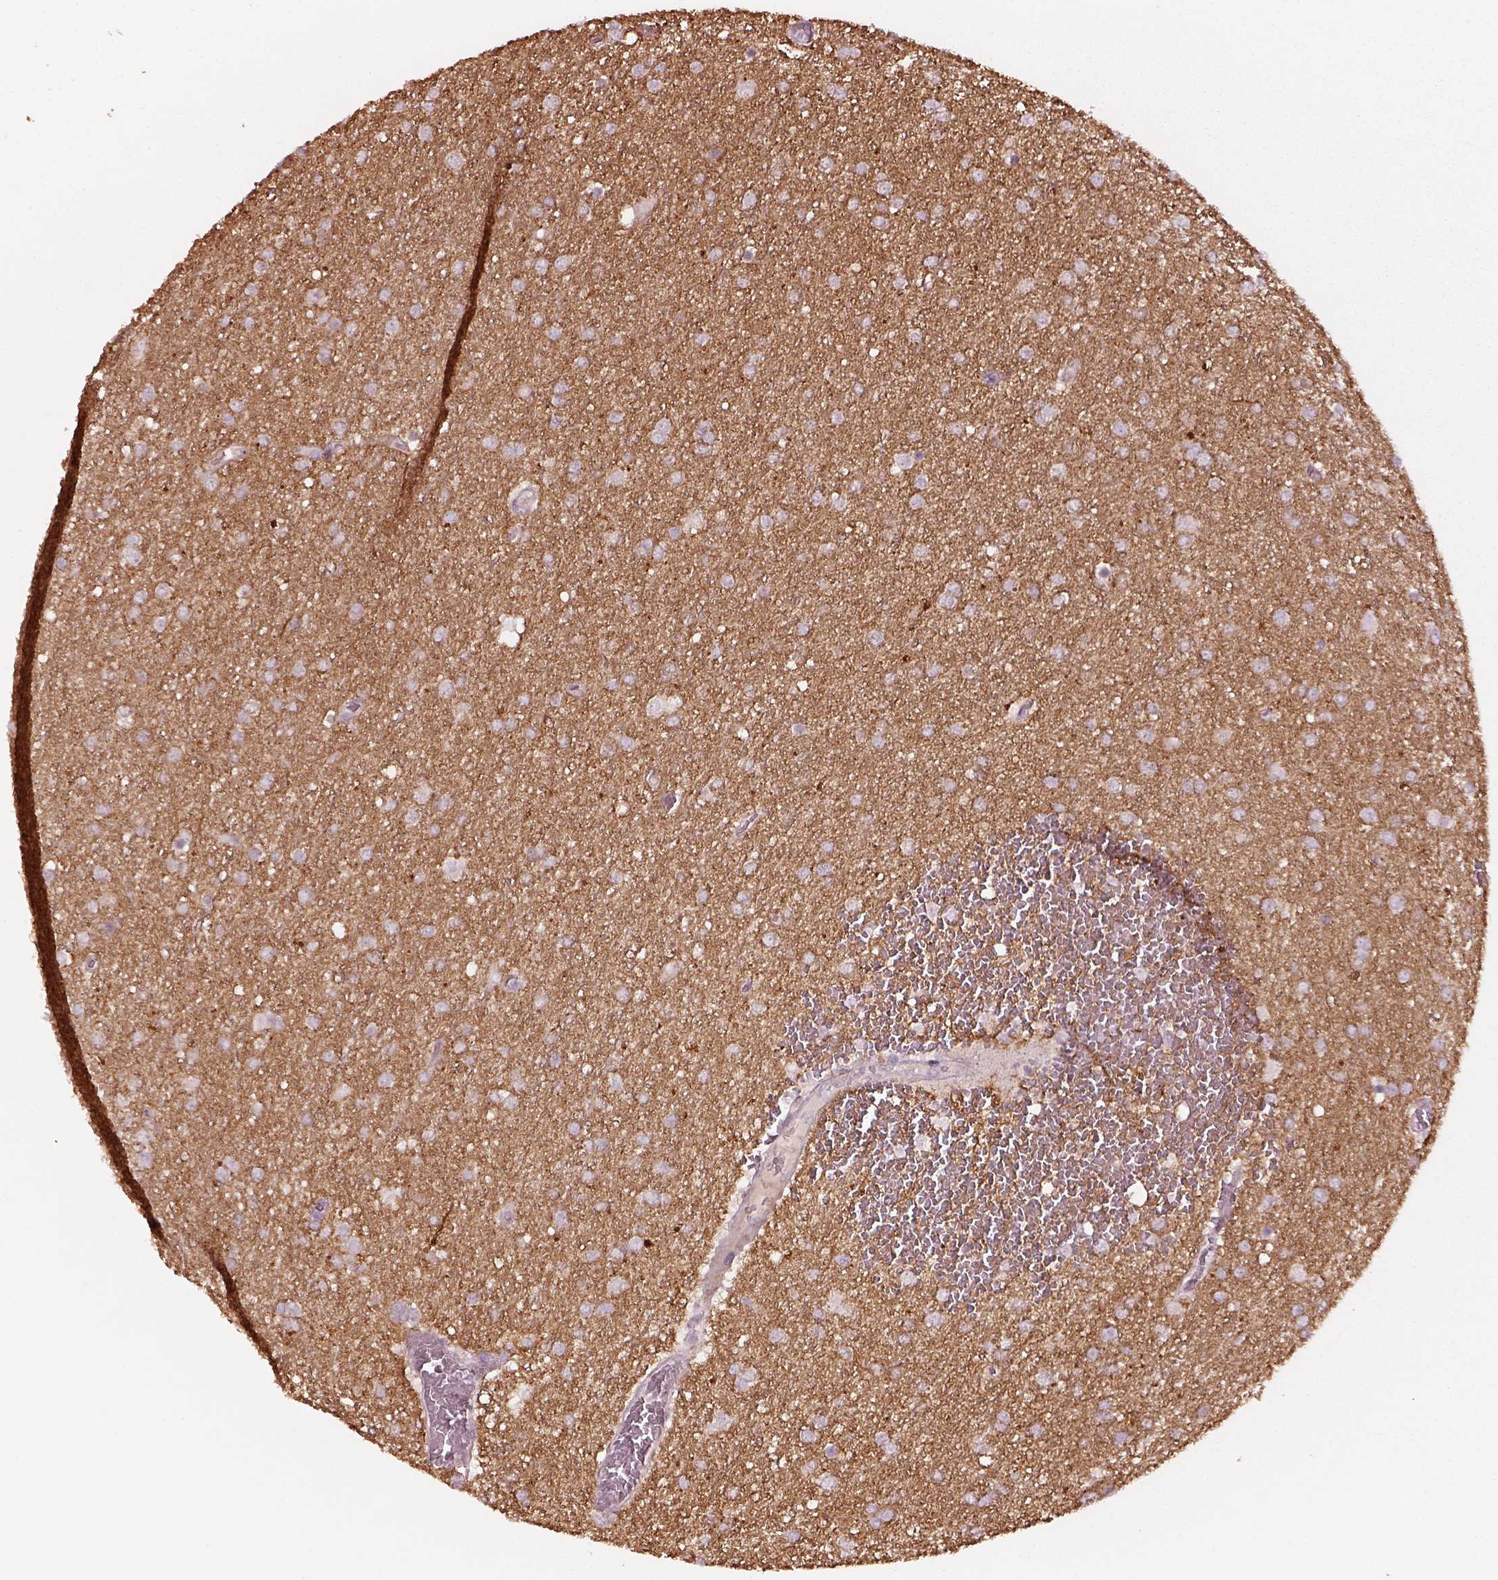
{"staining": {"intensity": "negative", "quantity": "none", "location": "none"}, "tissue": "glioma", "cell_type": "Tumor cells", "image_type": "cancer", "snomed": [{"axis": "morphology", "description": "Glioma, malignant, High grade"}, {"axis": "topography", "description": "Brain"}], "caption": "Tumor cells show no significant protein expression in malignant glioma (high-grade). (Brightfield microscopy of DAB IHC at high magnification).", "gene": "KCNIP3", "patient": {"sex": "female", "age": 61}}